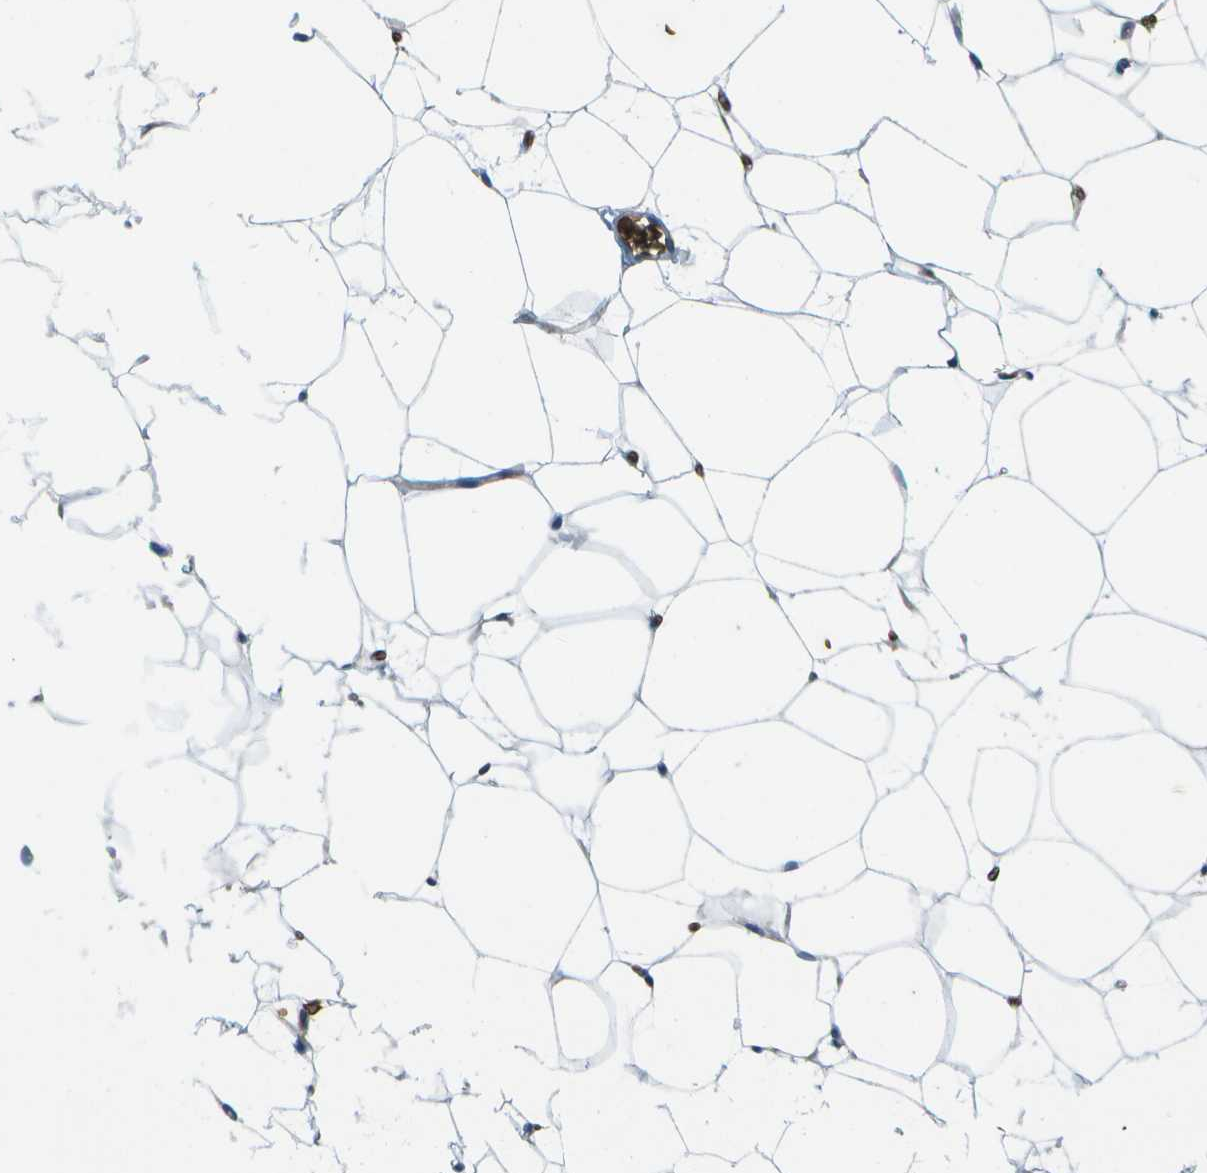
{"staining": {"intensity": "negative", "quantity": "none", "location": "none"}, "tissue": "adipose tissue", "cell_type": "Adipocytes", "image_type": "normal", "snomed": [{"axis": "morphology", "description": "Normal tissue, NOS"}, {"axis": "topography", "description": "Breast"}, {"axis": "topography", "description": "Soft tissue"}], "caption": "Immunohistochemical staining of unremarkable adipose tissue exhibits no significant staining in adipocytes. (DAB (3,3'-diaminobenzidine) IHC visualized using brightfield microscopy, high magnification).", "gene": "CTIF", "patient": {"sex": "female", "age": 75}}